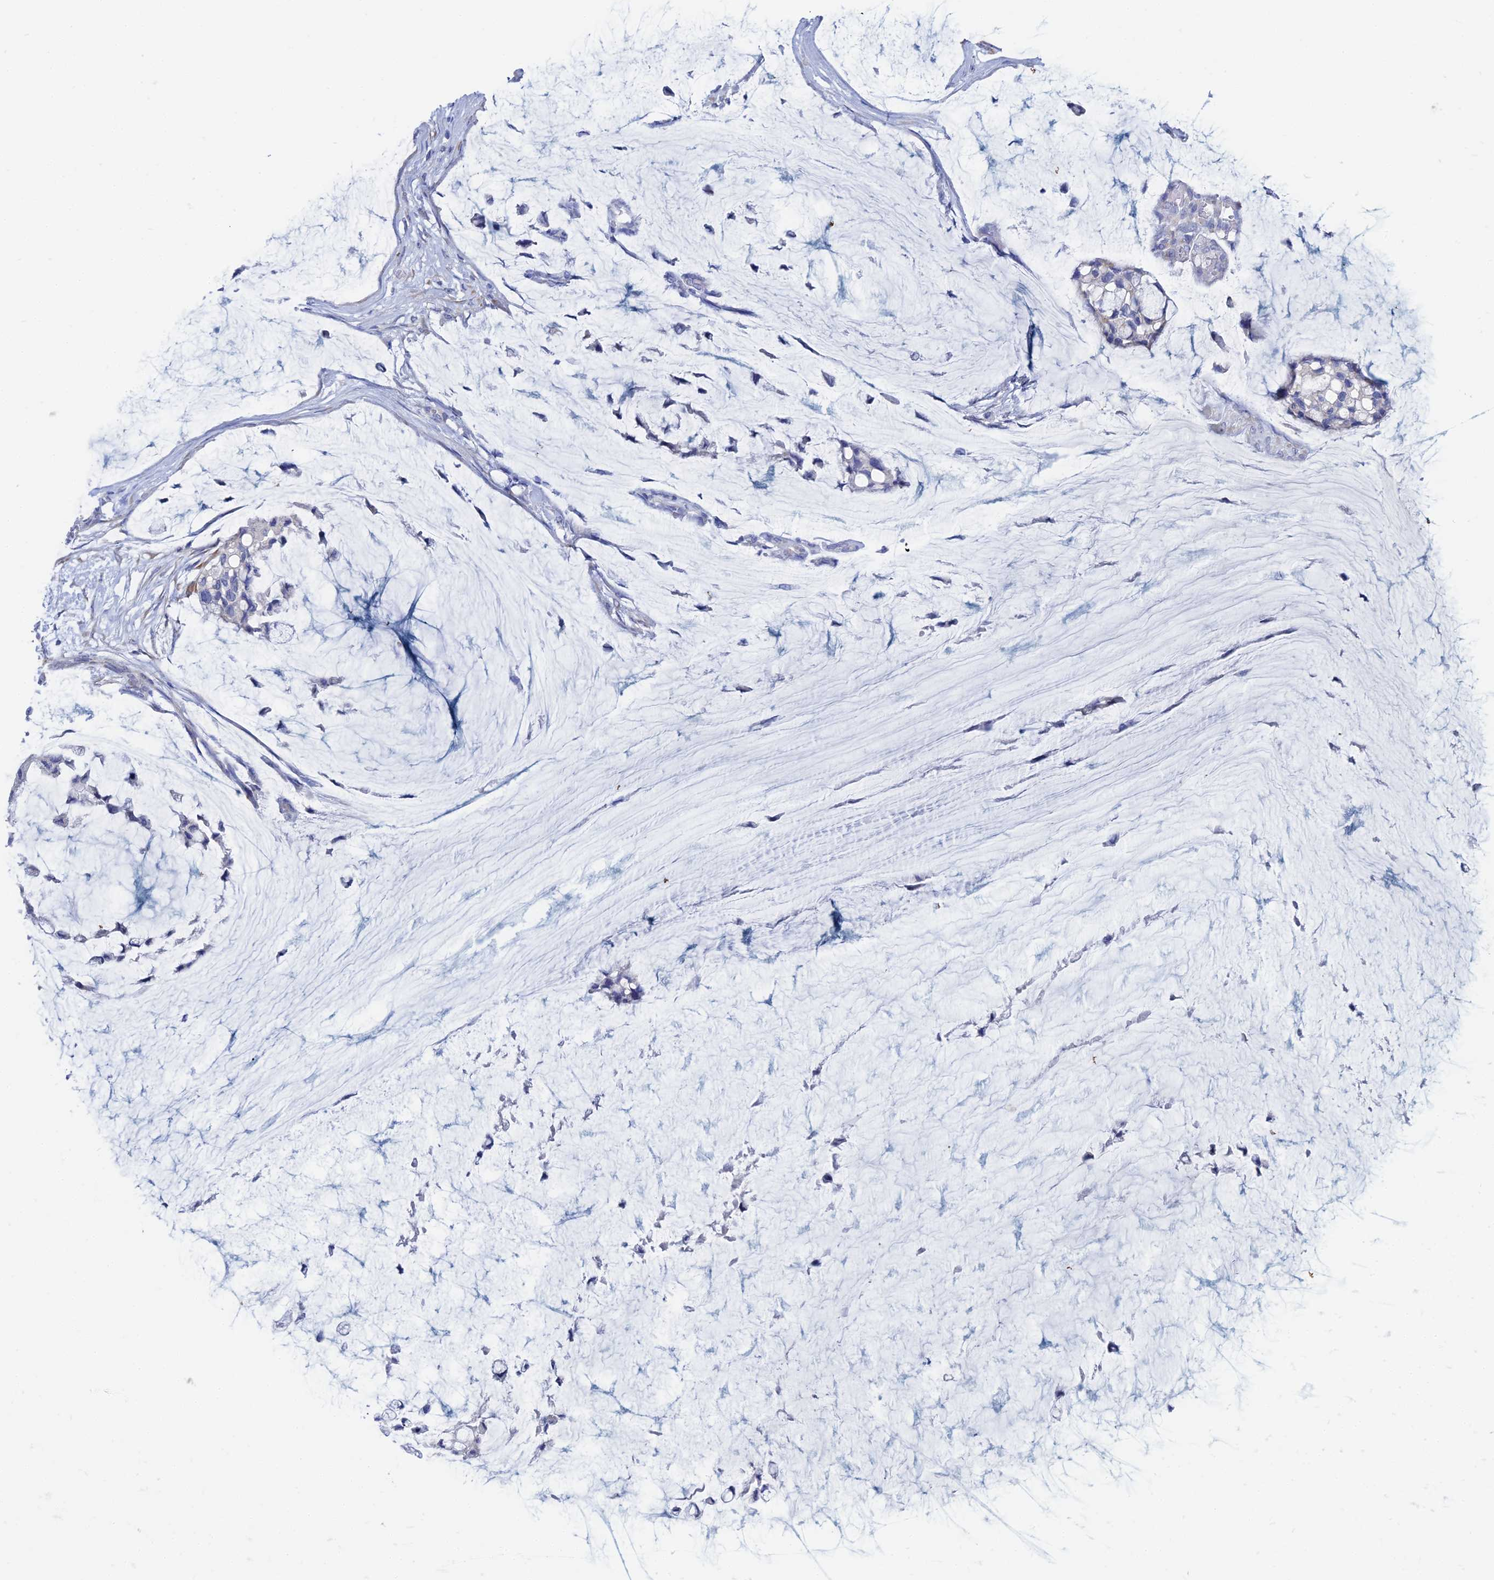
{"staining": {"intensity": "negative", "quantity": "none", "location": "none"}, "tissue": "ovarian cancer", "cell_type": "Tumor cells", "image_type": "cancer", "snomed": [{"axis": "morphology", "description": "Cystadenocarcinoma, mucinous, NOS"}, {"axis": "topography", "description": "Ovary"}], "caption": "Protein analysis of ovarian cancer reveals no significant staining in tumor cells.", "gene": "TNNT3", "patient": {"sex": "female", "age": 39}}